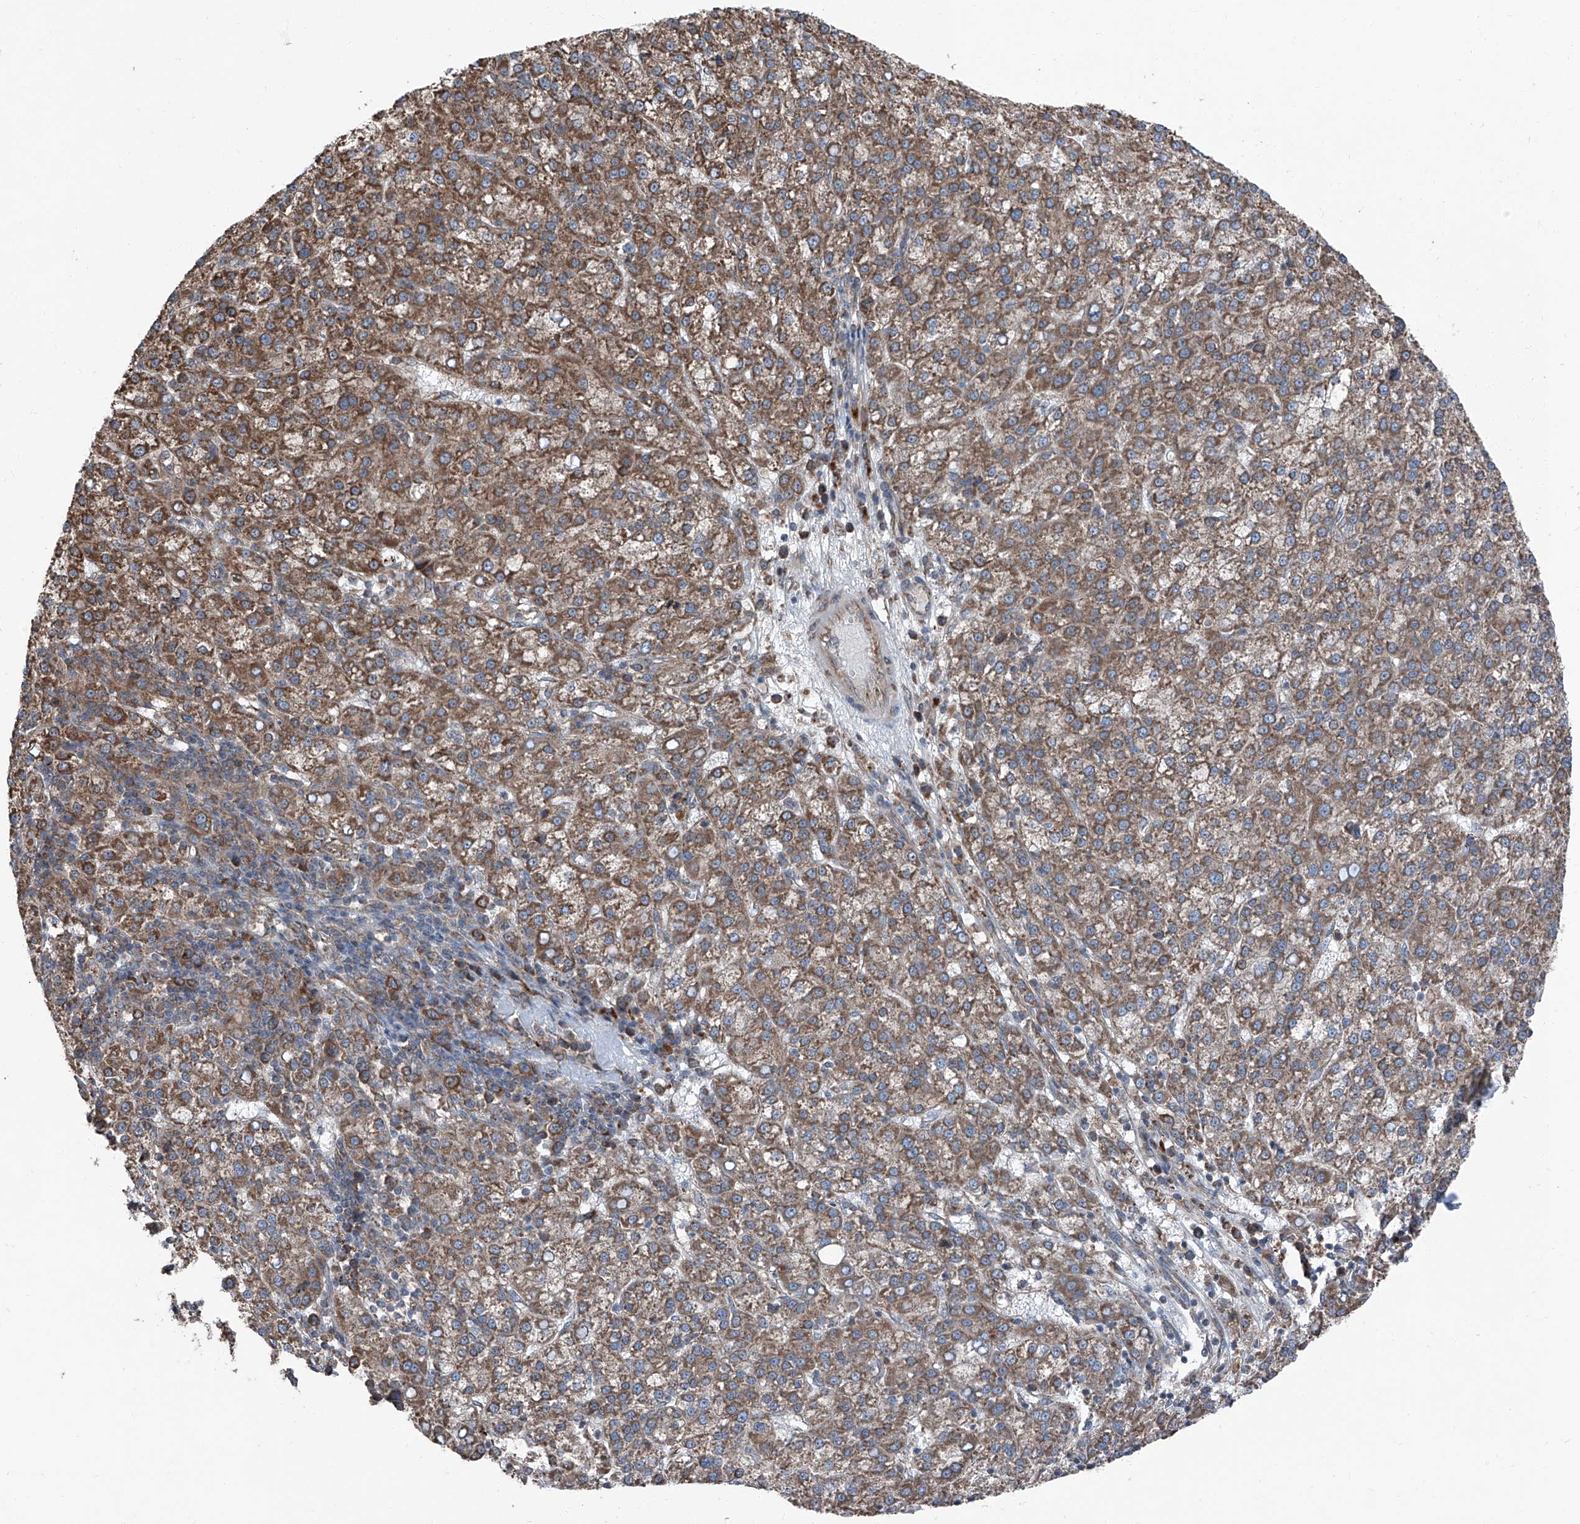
{"staining": {"intensity": "moderate", "quantity": ">75%", "location": "cytoplasmic/membranous"}, "tissue": "liver cancer", "cell_type": "Tumor cells", "image_type": "cancer", "snomed": [{"axis": "morphology", "description": "Carcinoma, Hepatocellular, NOS"}, {"axis": "topography", "description": "Liver"}], "caption": "Moderate cytoplasmic/membranous protein positivity is identified in approximately >75% of tumor cells in liver cancer.", "gene": "LIMK1", "patient": {"sex": "female", "age": 58}}